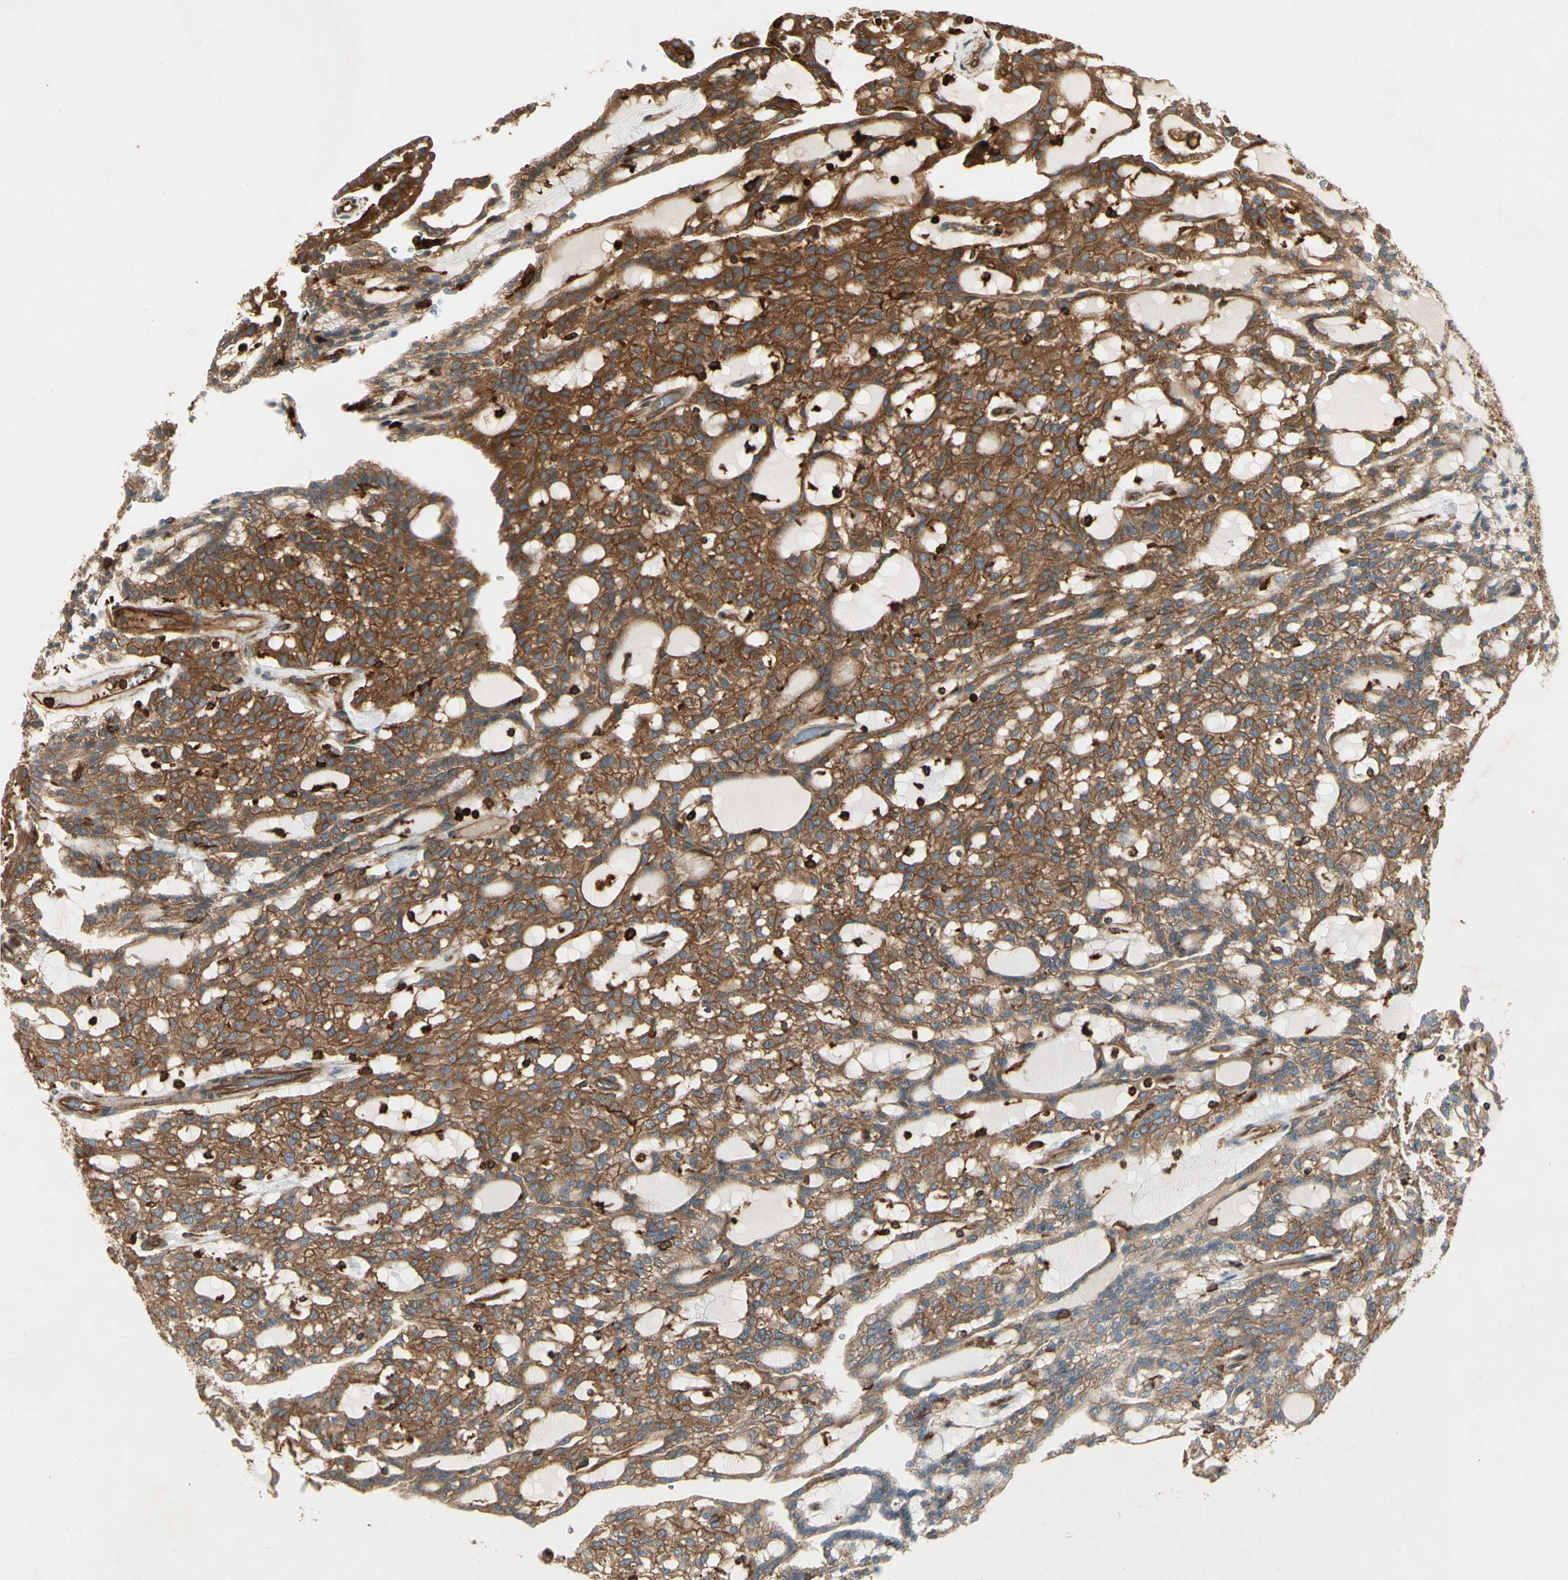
{"staining": {"intensity": "moderate", "quantity": ">75%", "location": "cytoplasmic/membranous"}, "tissue": "renal cancer", "cell_type": "Tumor cells", "image_type": "cancer", "snomed": [{"axis": "morphology", "description": "Adenocarcinoma, NOS"}, {"axis": "topography", "description": "Kidney"}], "caption": "A histopathology image of human renal cancer stained for a protein displays moderate cytoplasmic/membranous brown staining in tumor cells.", "gene": "ARPC2", "patient": {"sex": "male", "age": 63}}